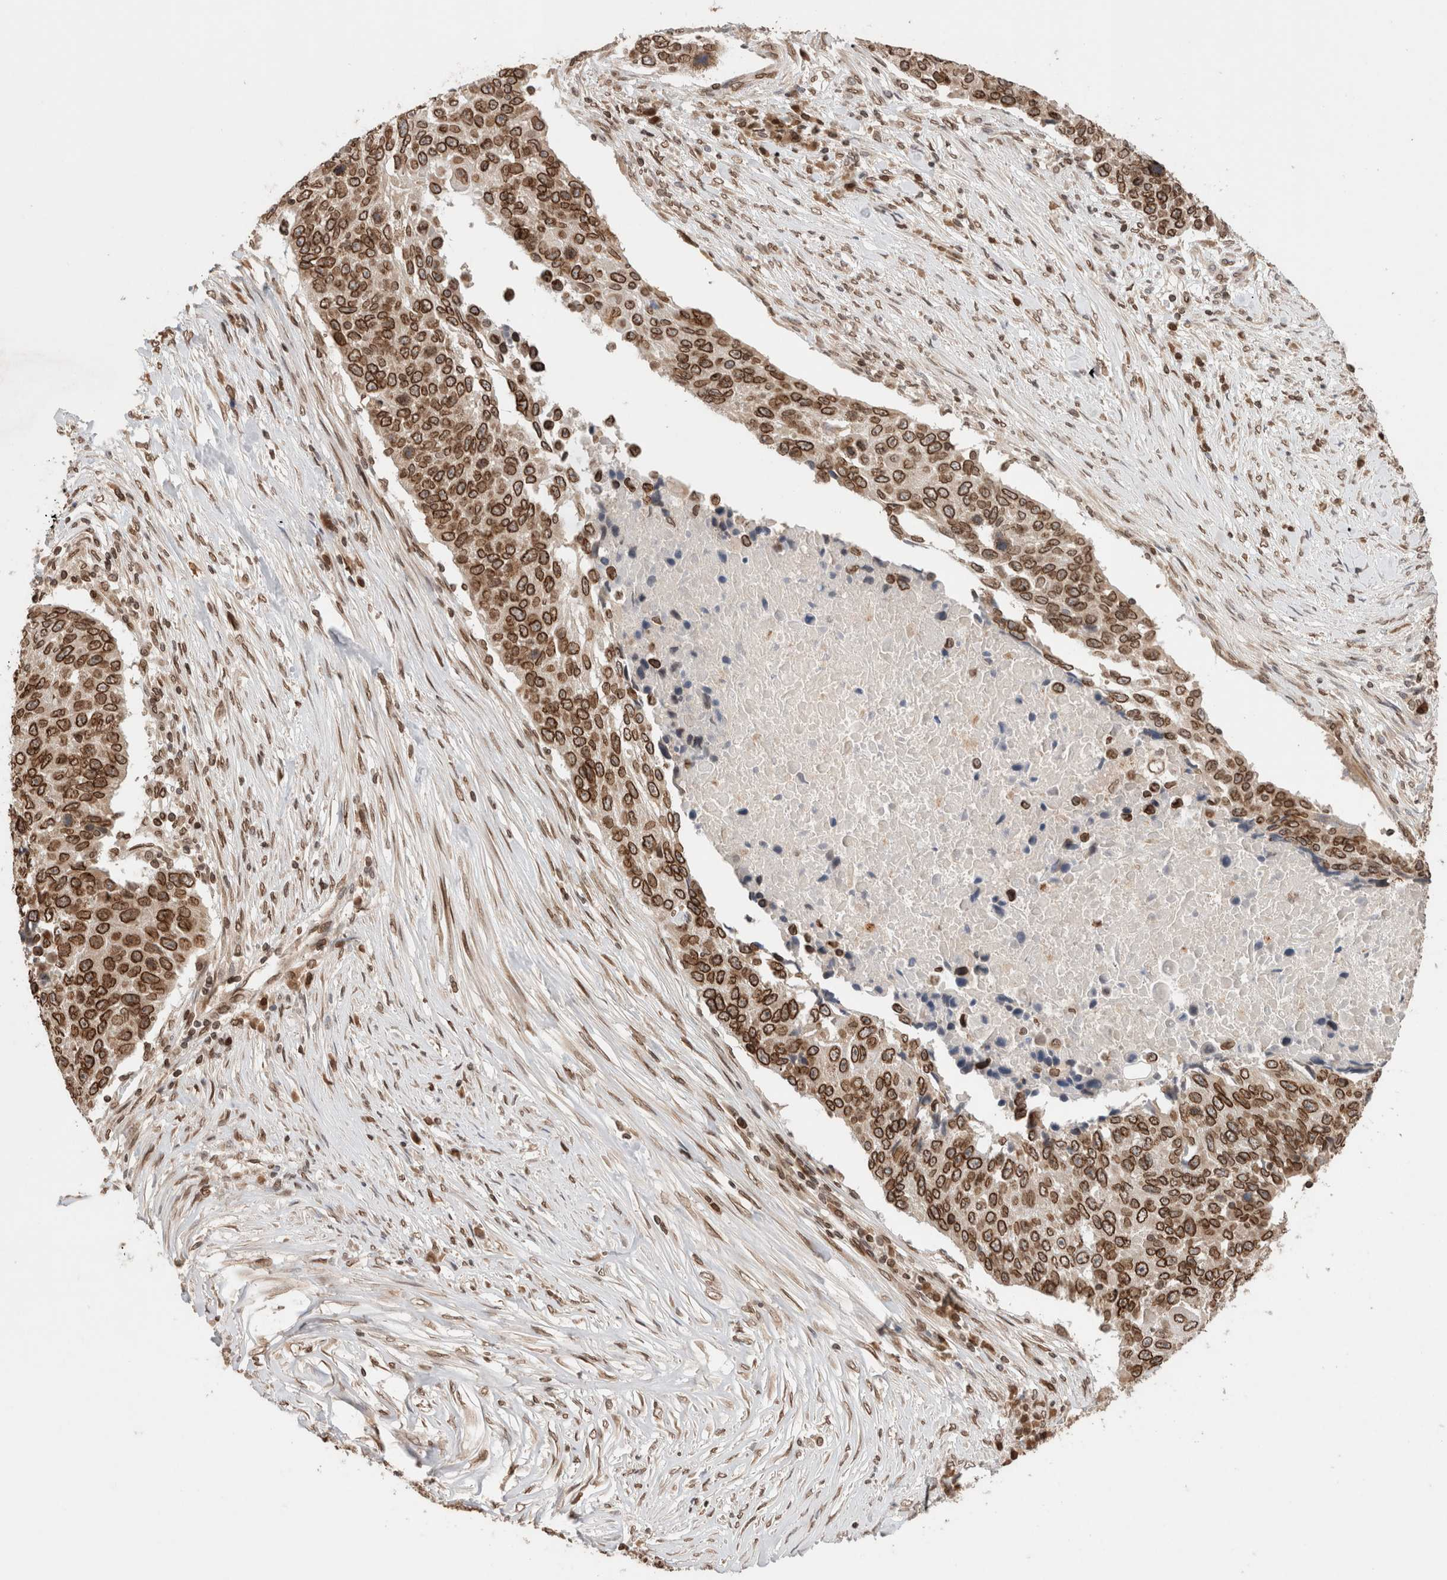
{"staining": {"intensity": "strong", "quantity": ">75%", "location": "cytoplasmic/membranous,nuclear"}, "tissue": "lung cancer", "cell_type": "Tumor cells", "image_type": "cancer", "snomed": [{"axis": "morphology", "description": "Squamous cell carcinoma, NOS"}, {"axis": "topography", "description": "Lung"}], "caption": "Immunohistochemical staining of lung cancer shows high levels of strong cytoplasmic/membranous and nuclear protein positivity in approximately >75% of tumor cells. The protein is shown in brown color, while the nuclei are stained blue.", "gene": "TPR", "patient": {"sex": "male", "age": 66}}